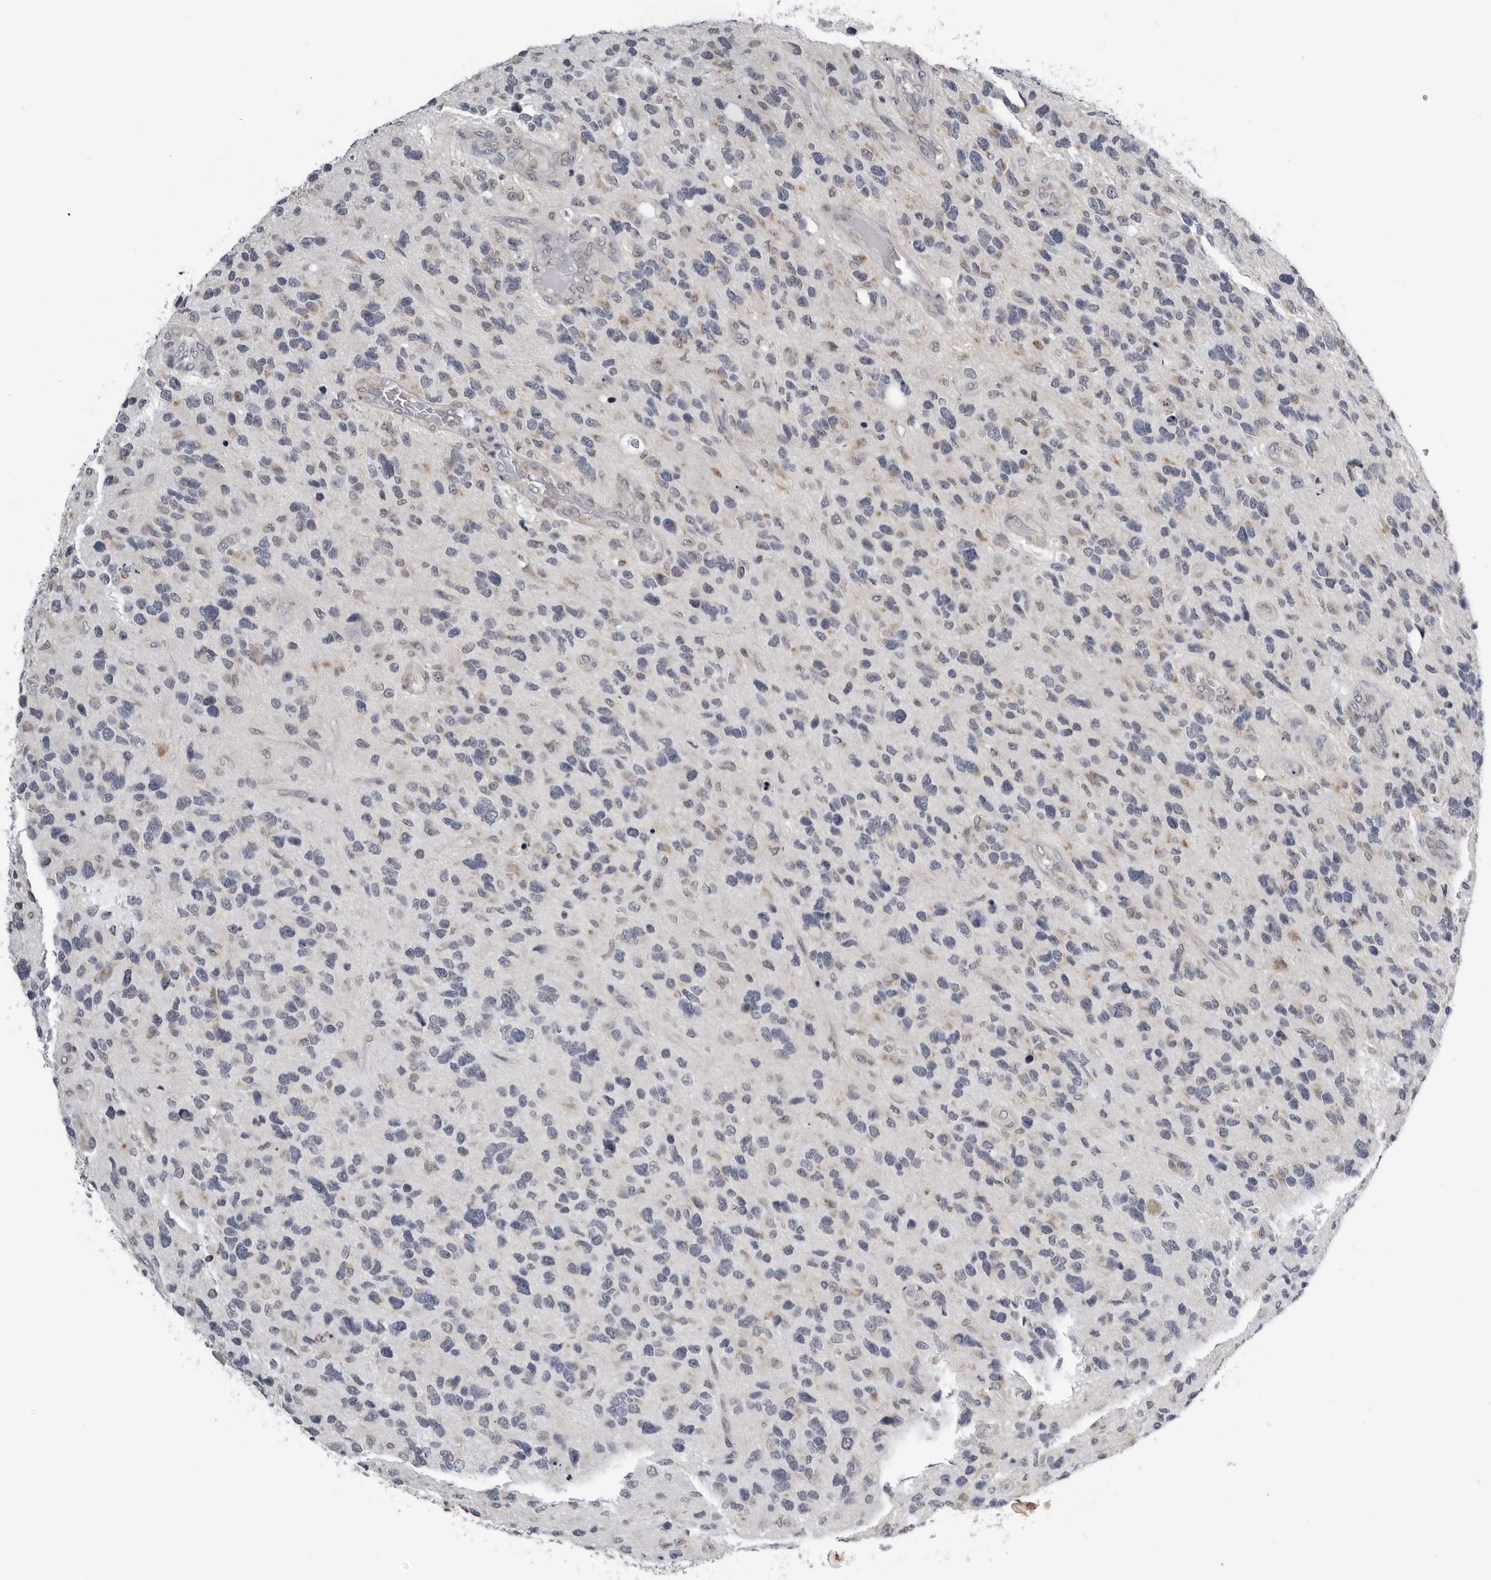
{"staining": {"intensity": "negative", "quantity": "none", "location": "none"}, "tissue": "glioma", "cell_type": "Tumor cells", "image_type": "cancer", "snomed": [{"axis": "morphology", "description": "Glioma, malignant, High grade"}, {"axis": "topography", "description": "Brain"}], "caption": "High magnification brightfield microscopy of glioma stained with DAB (brown) and counterstained with hematoxylin (blue): tumor cells show no significant expression. The staining was performed using DAB (3,3'-diaminobenzidine) to visualize the protein expression in brown, while the nuclei were stained in blue with hematoxylin (Magnification: 20x).", "gene": "CPT2", "patient": {"sex": "female", "age": 58}}